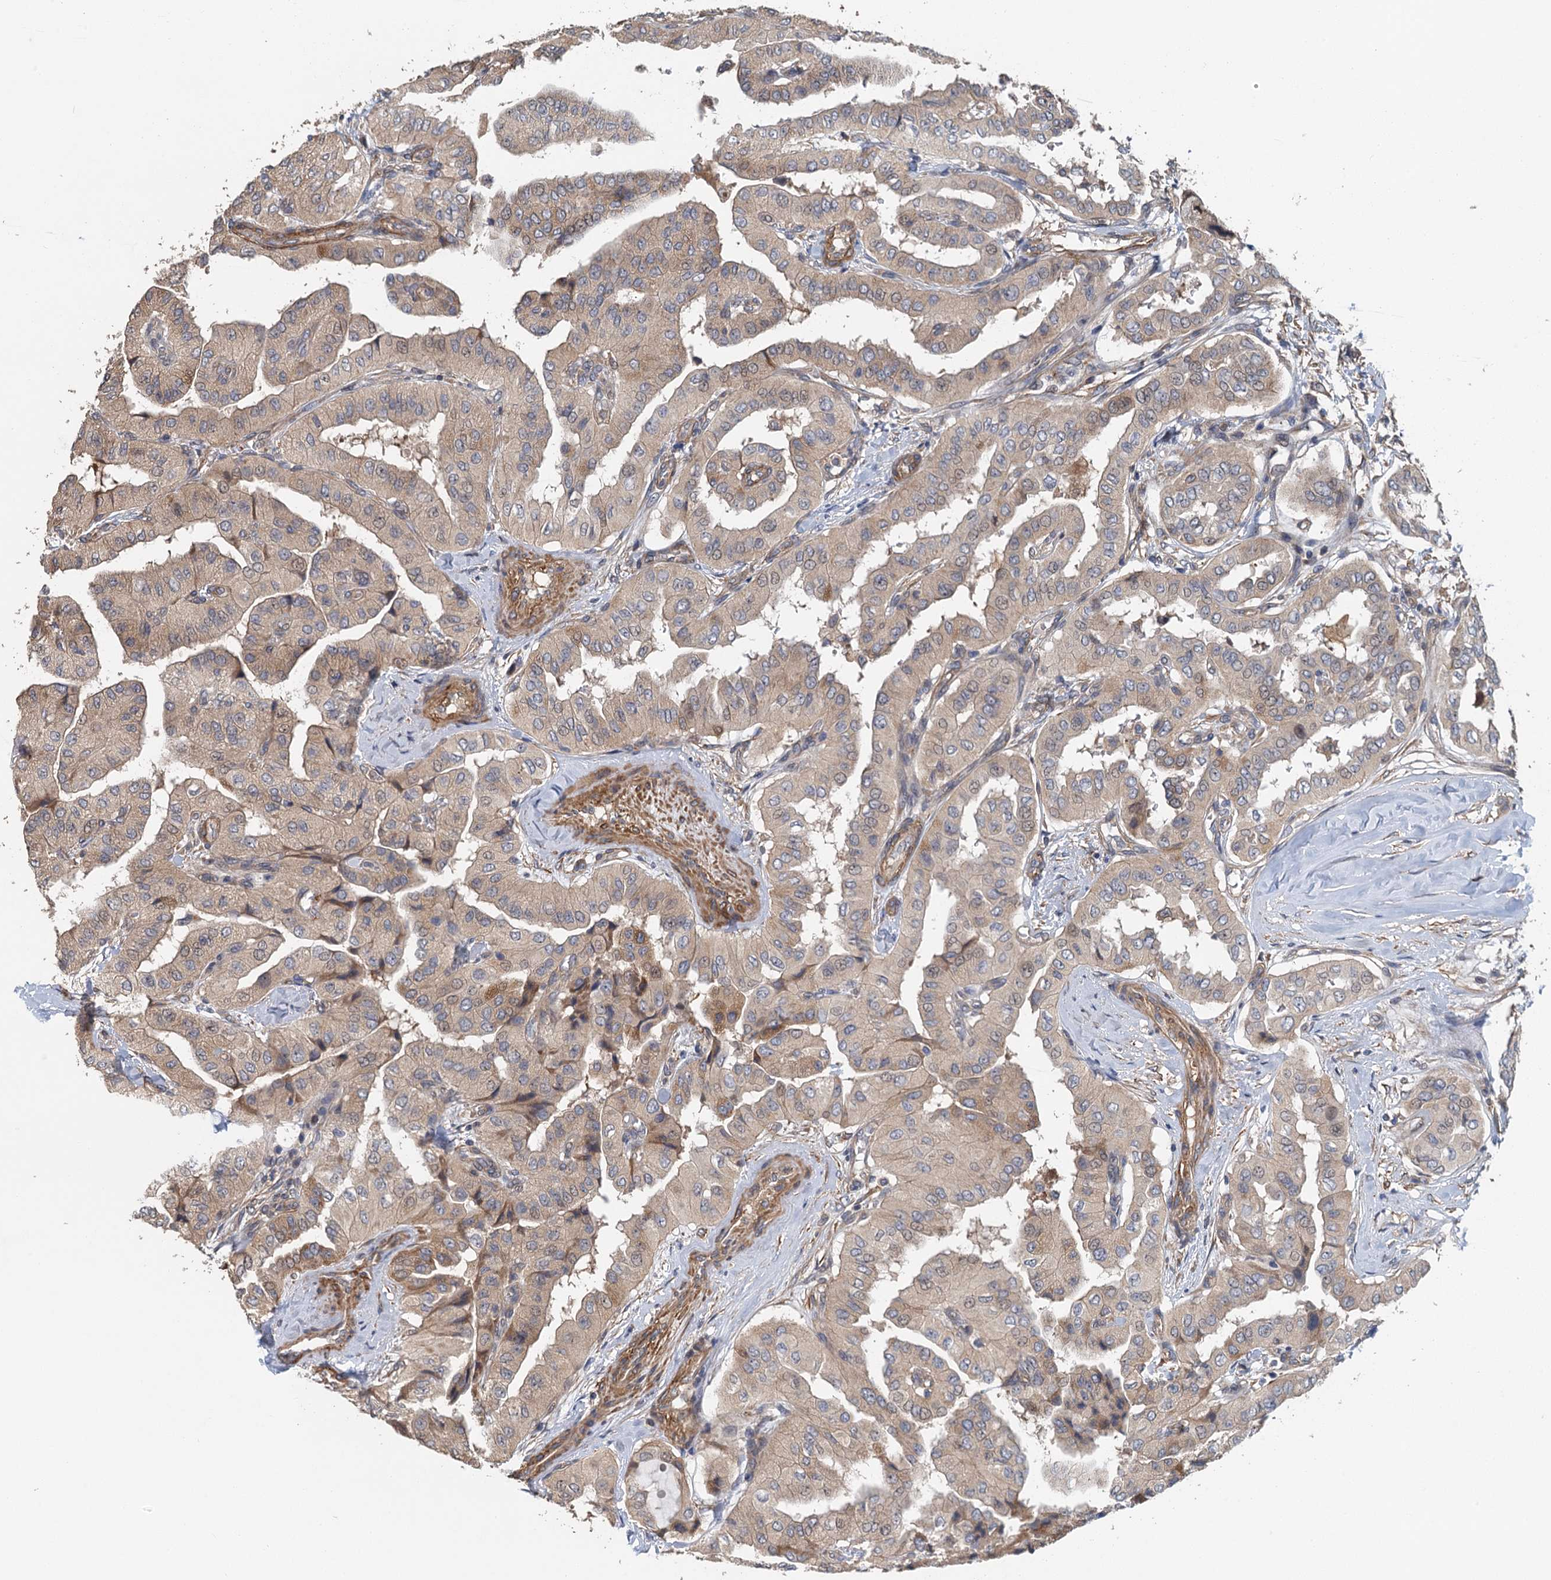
{"staining": {"intensity": "weak", "quantity": ">75%", "location": "cytoplasmic/membranous,nuclear"}, "tissue": "thyroid cancer", "cell_type": "Tumor cells", "image_type": "cancer", "snomed": [{"axis": "morphology", "description": "Papillary adenocarcinoma, NOS"}, {"axis": "topography", "description": "Thyroid gland"}], "caption": "The image reveals a brown stain indicating the presence of a protein in the cytoplasmic/membranous and nuclear of tumor cells in thyroid cancer (papillary adenocarcinoma). (DAB (3,3'-diaminobenzidine) IHC with brightfield microscopy, high magnification).", "gene": "MEAK7", "patient": {"sex": "female", "age": 59}}